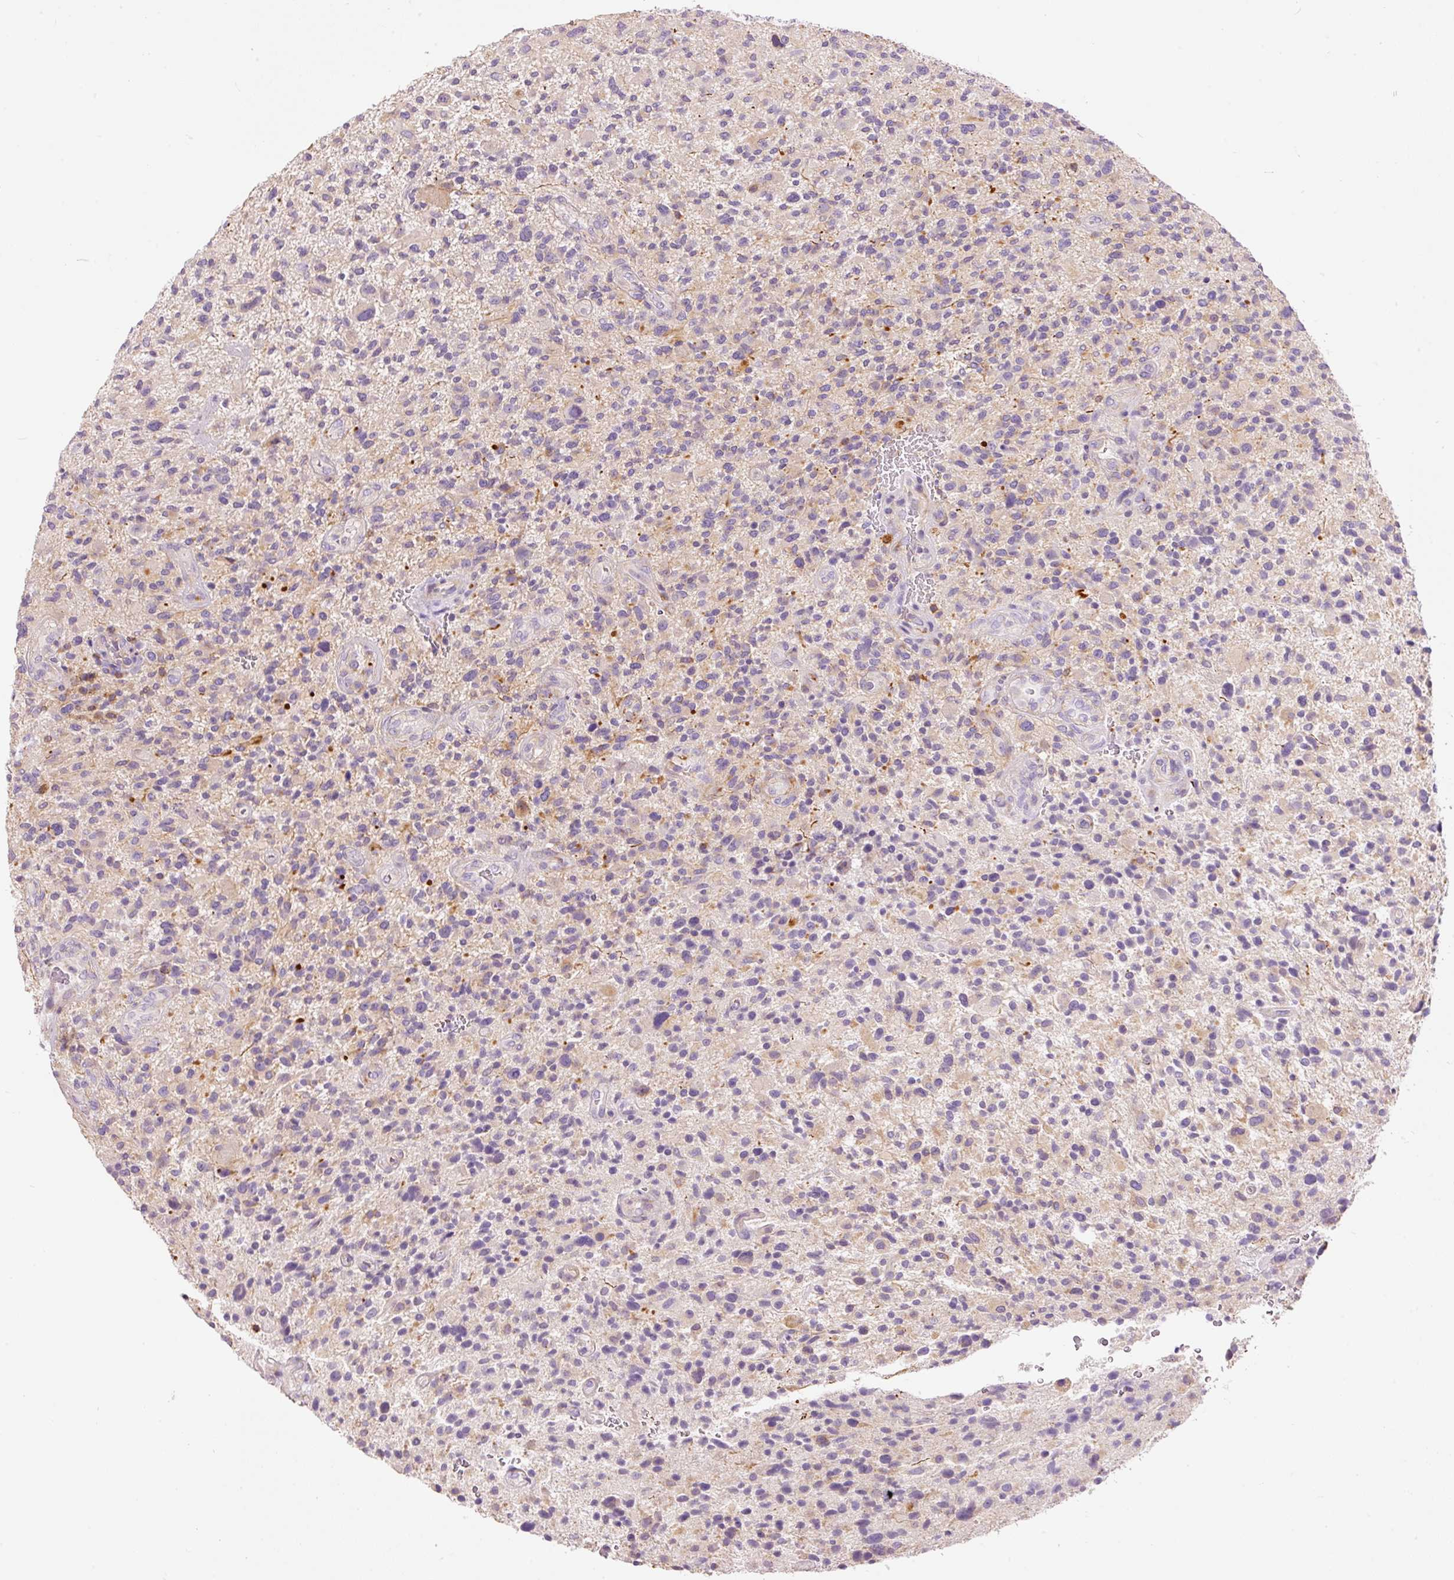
{"staining": {"intensity": "negative", "quantity": "none", "location": "none"}, "tissue": "glioma", "cell_type": "Tumor cells", "image_type": "cancer", "snomed": [{"axis": "morphology", "description": "Glioma, malignant, High grade"}, {"axis": "topography", "description": "Brain"}], "caption": "Glioma was stained to show a protein in brown. There is no significant expression in tumor cells.", "gene": "DOK6", "patient": {"sex": "male", "age": 47}}